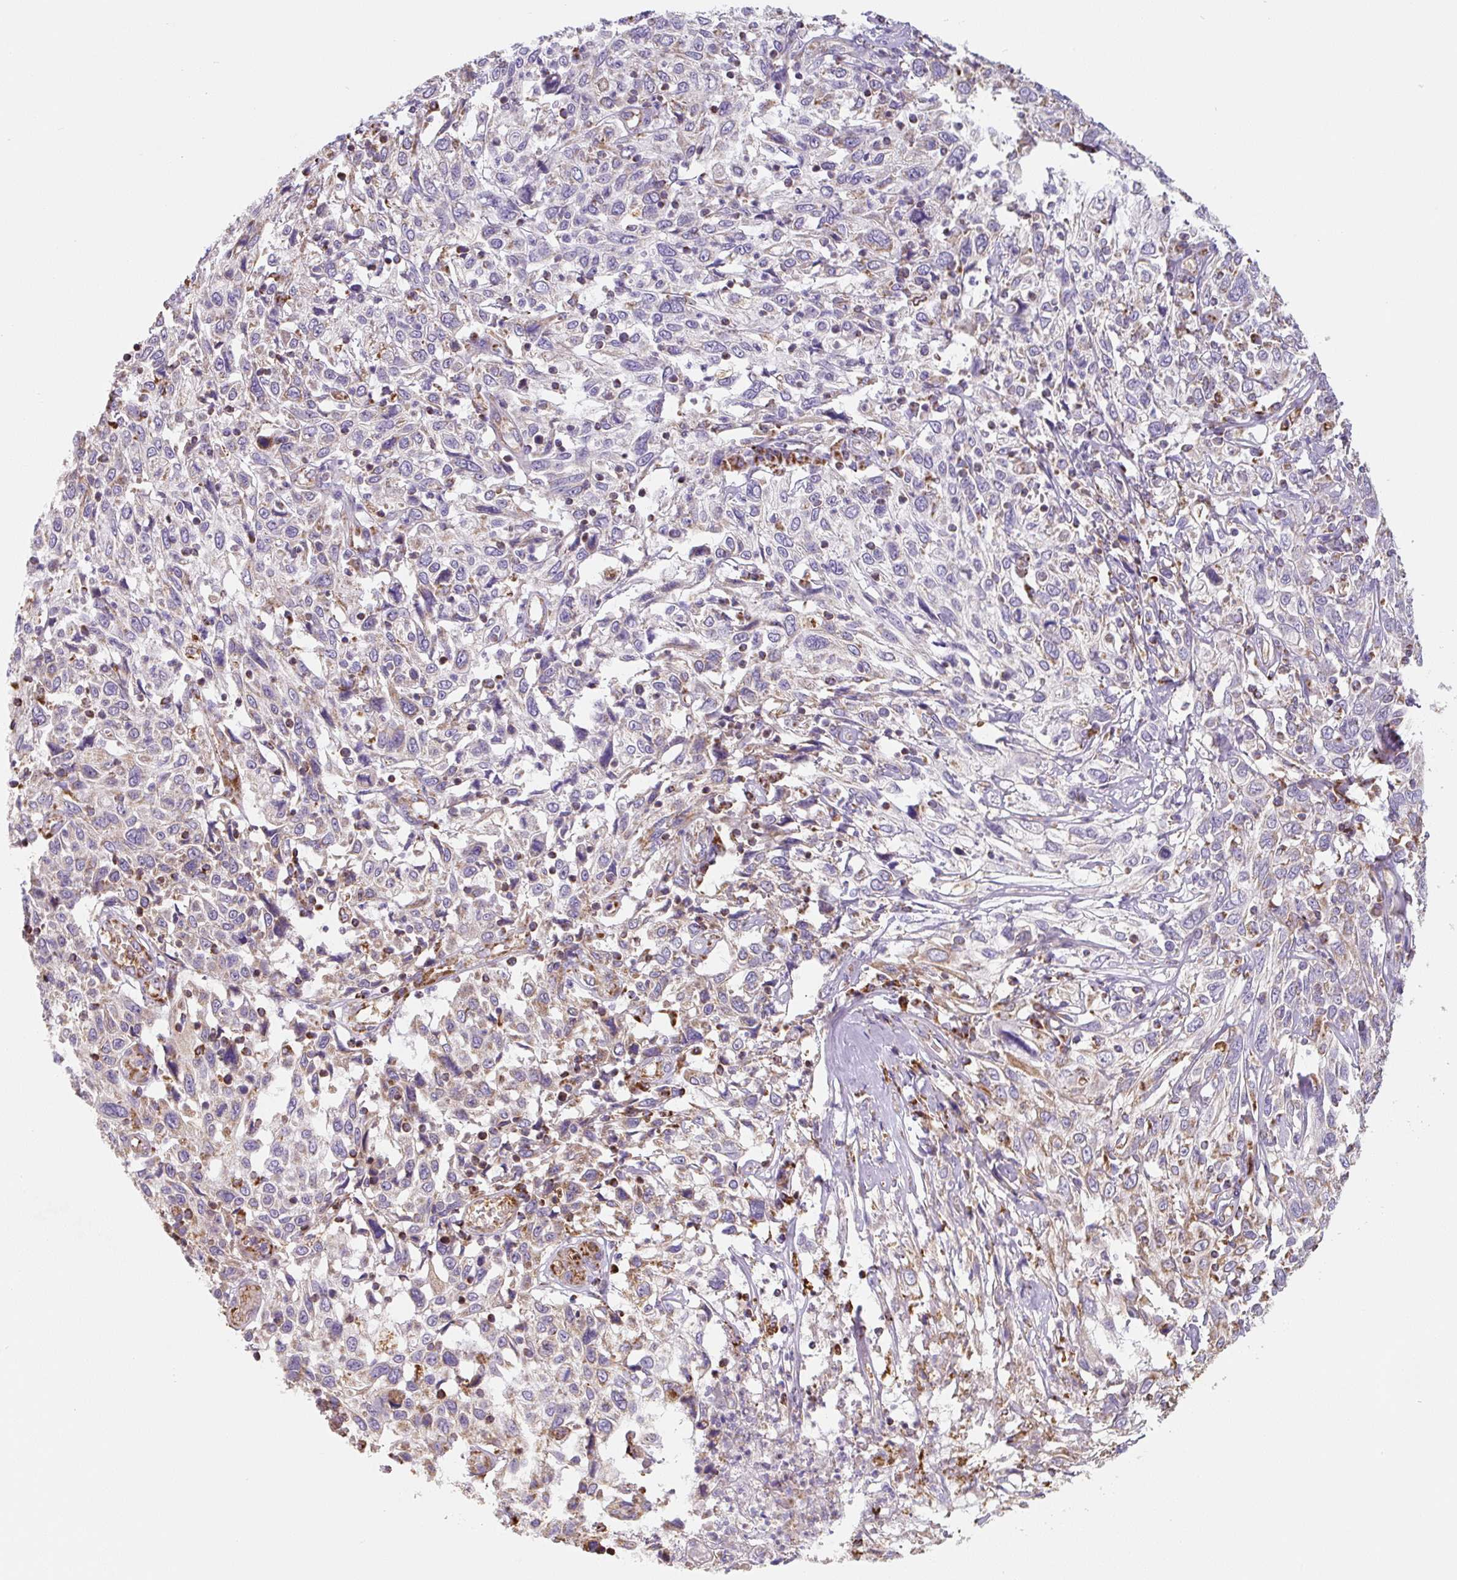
{"staining": {"intensity": "weak", "quantity": "25%-75%", "location": "cytoplasmic/membranous"}, "tissue": "cervical cancer", "cell_type": "Tumor cells", "image_type": "cancer", "snomed": [{"axis": "morphology", "description": "Squamous cell carcinoma, NOS"}, {"axis": "topography", "description": "Cervix"}], "caption": "IHC staining of squamous cell carcinoma (cervical), which displays low levels of weak cytoplasmic/membranous expression in approximately 25%-75% of tumor cells indicating weak cytoplasmic/membranous protein positivity. The staining was performed using DAB (brown) for protein detection and nuclei were counterstained in hematoxylin (blue).", "gene": "MT-CO2", "patient": {"sex": "female", "age": 46}}